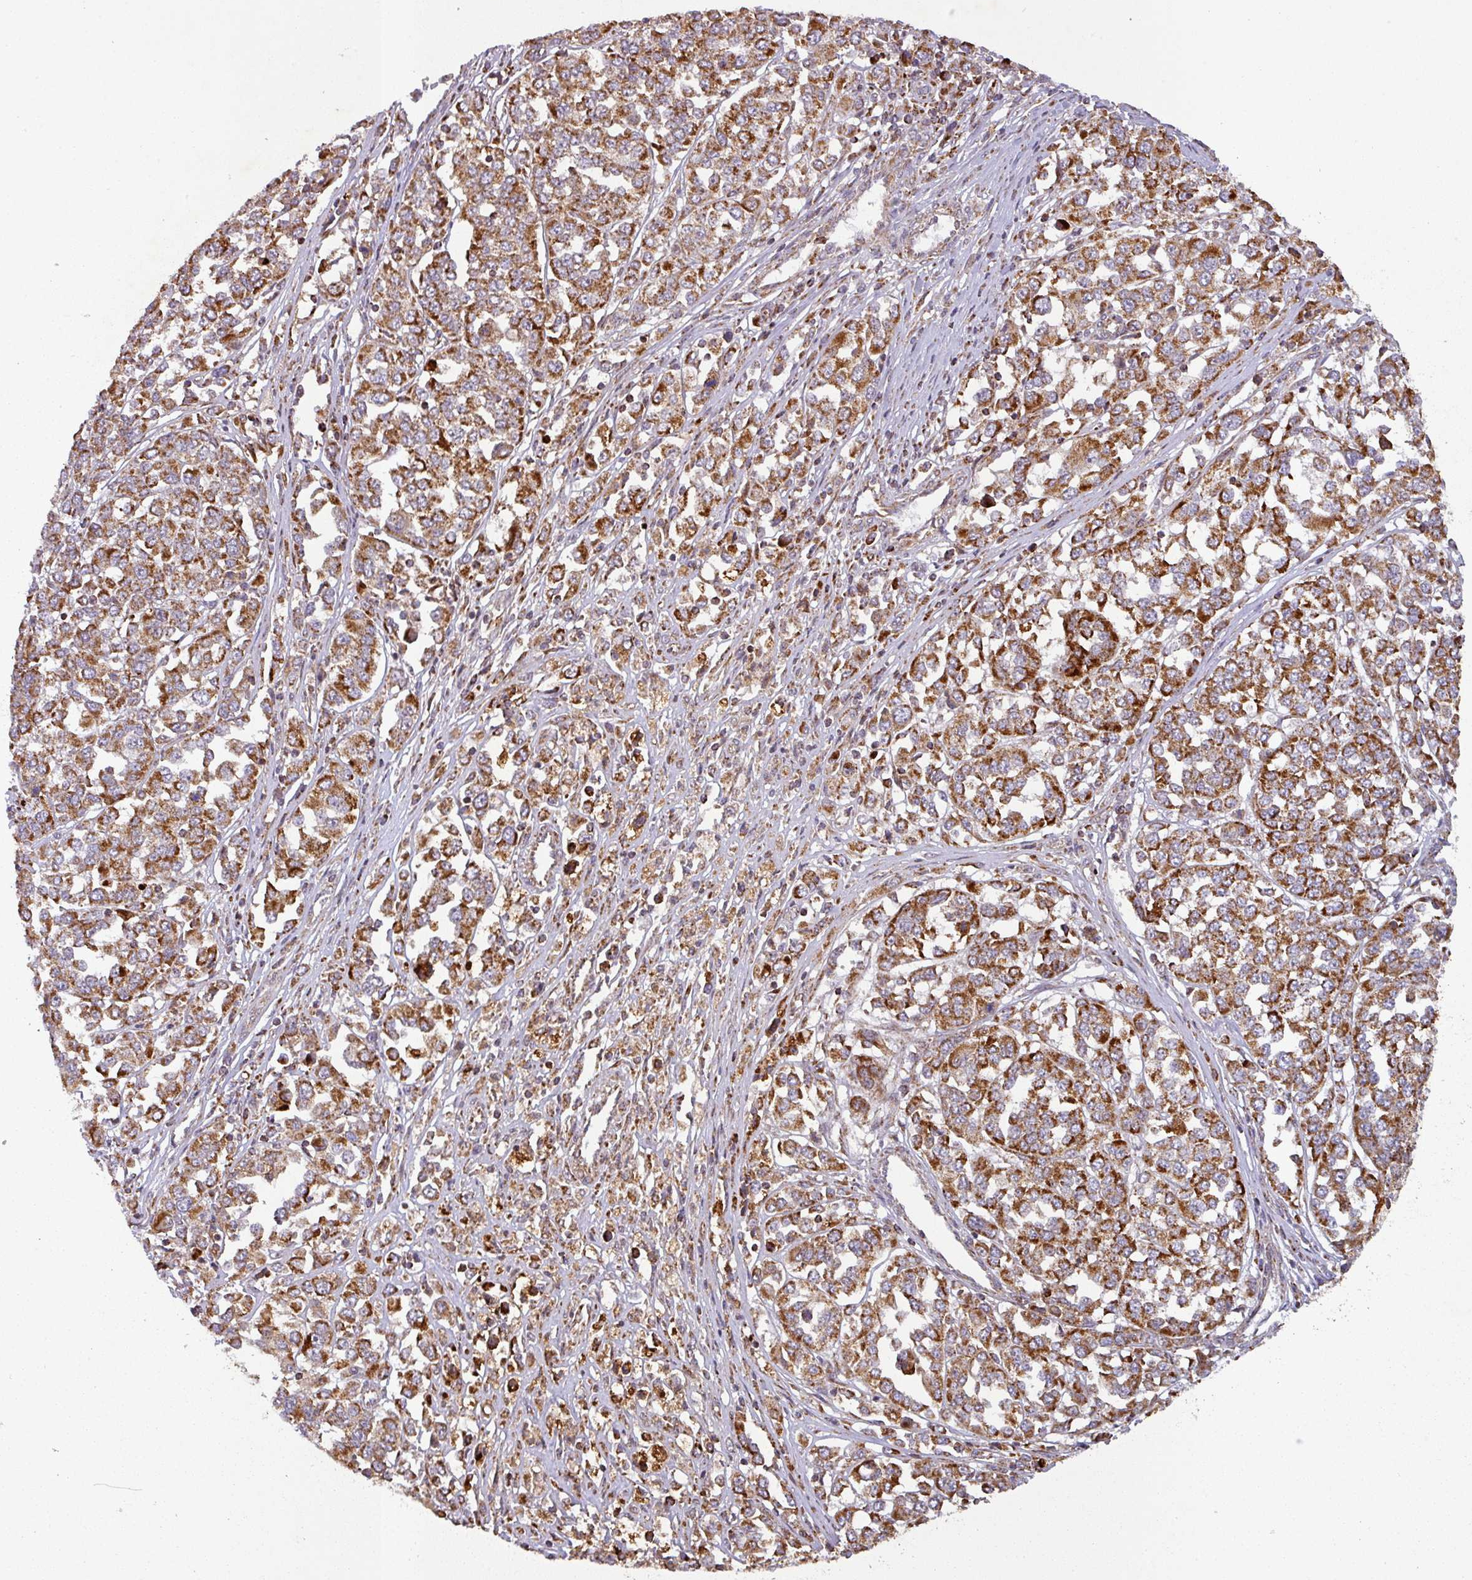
{"staining": {"intensity": "strong", "quantity": ">75%", "location": "cytoplasmic/membranous"}, "tissue": "melanoma", "cell_type": "Tumor cells", "image_type": "cancer", "snomed": [{"axis": "morphology", "description": "Malignant melanoma, Metastatic site"}, {"axis": "topography", "description": "Lymph node"}], "caption": "Melanoma stained with a protein marker exhibits strong staining in tumor cells.", "gene": "GPD2", "patient": {"sex": "male", "age": 44}}